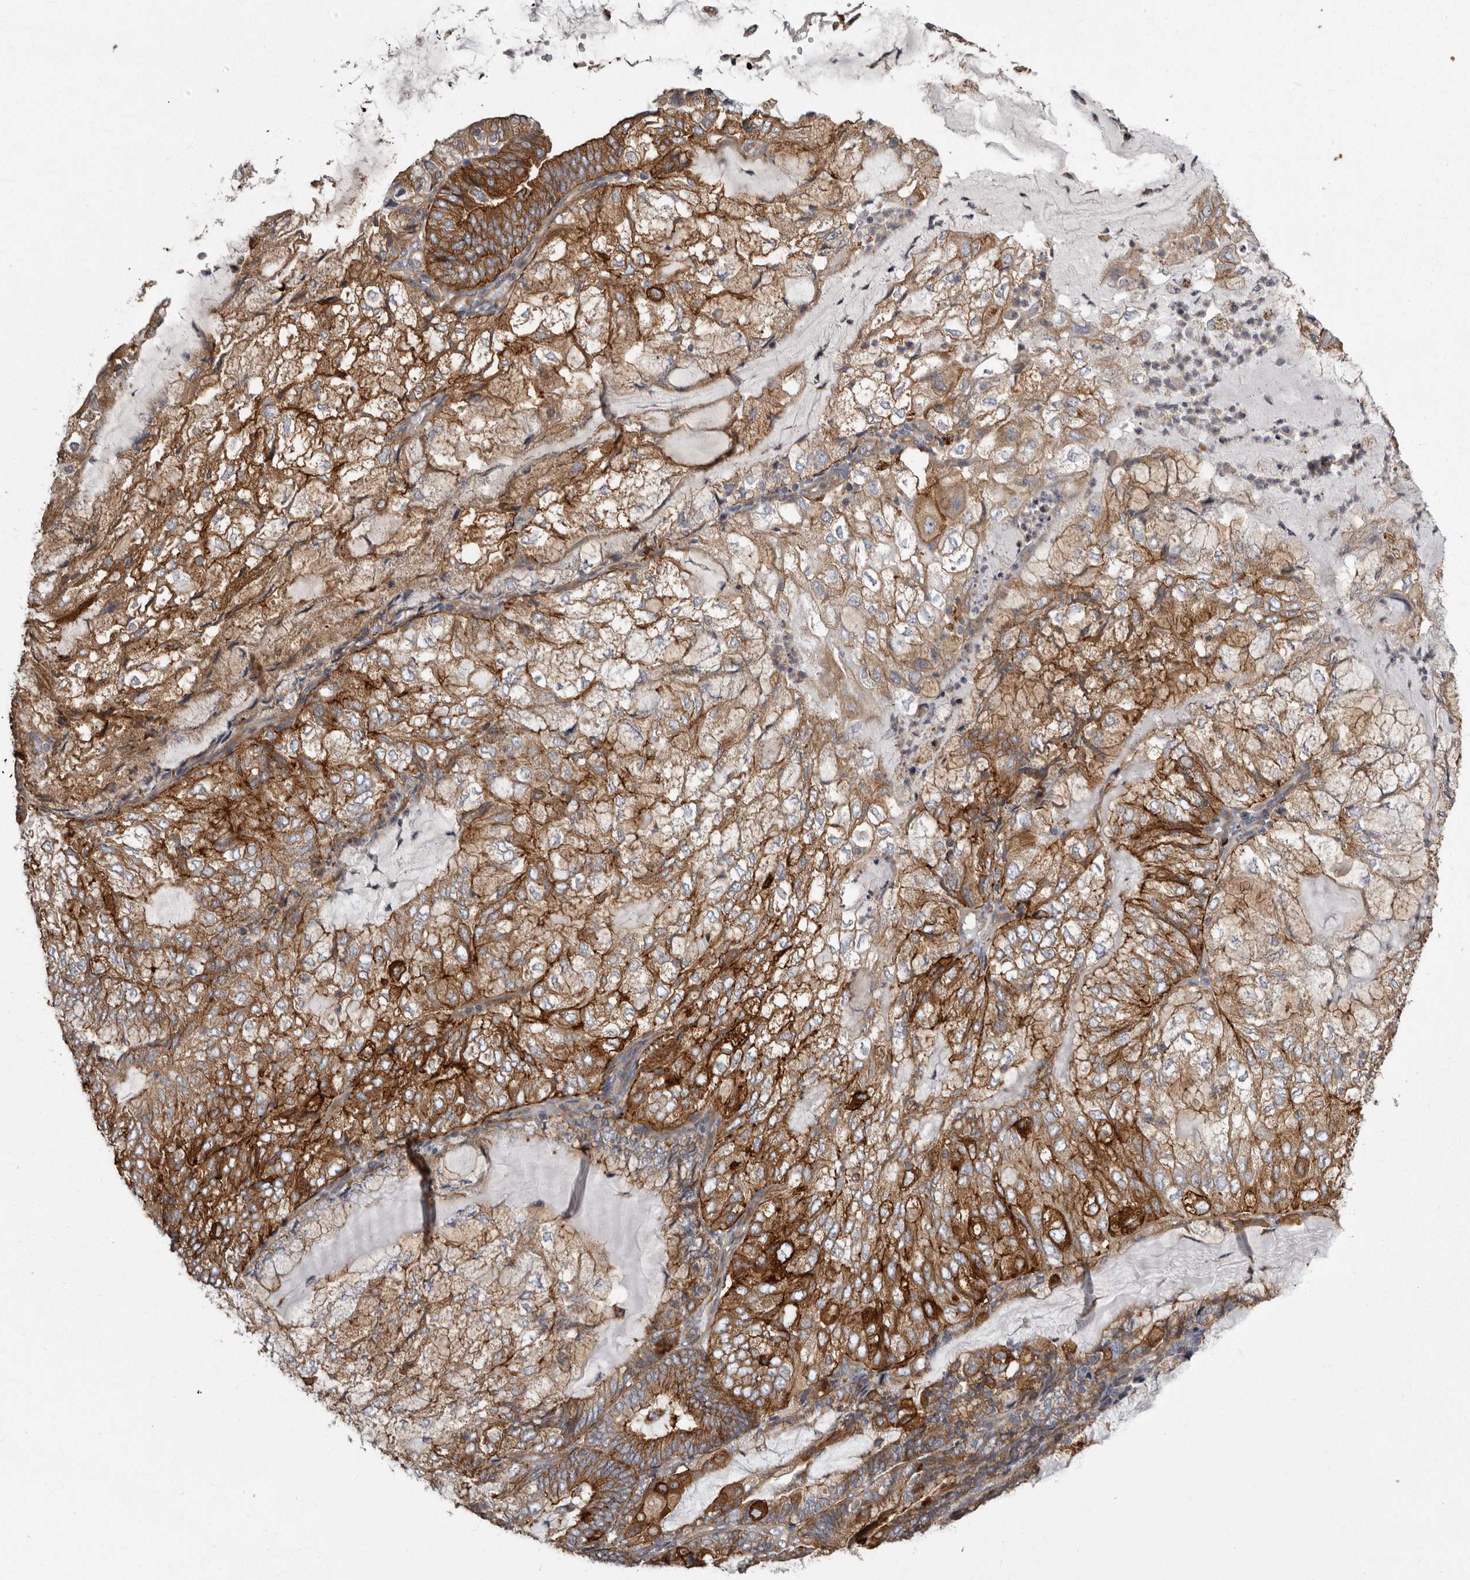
{"staining": {"intensity": "strong", "quantity": ">75%", "location": "cytoplasmic/membranous"}, "tissue": "endometrial cancer", "cell_type": "Tumor cells", "image_type": "cancer", "snomed": [{"axis": "morphology", "description": "Adenocarcinoma, NOS"}, {"axis": "topography", "description": "Endometrium"}], "caption": "Immunohistochemistry (IHC) photomicrograph of human endometrial cancer stained for a protein (brown), which reveals high levels of strong cytoplasmic/membranous positivity in approximately >75% of tumor cells.", "gene": "ENAH", "patient": {"sex": "female", "age": 81}}